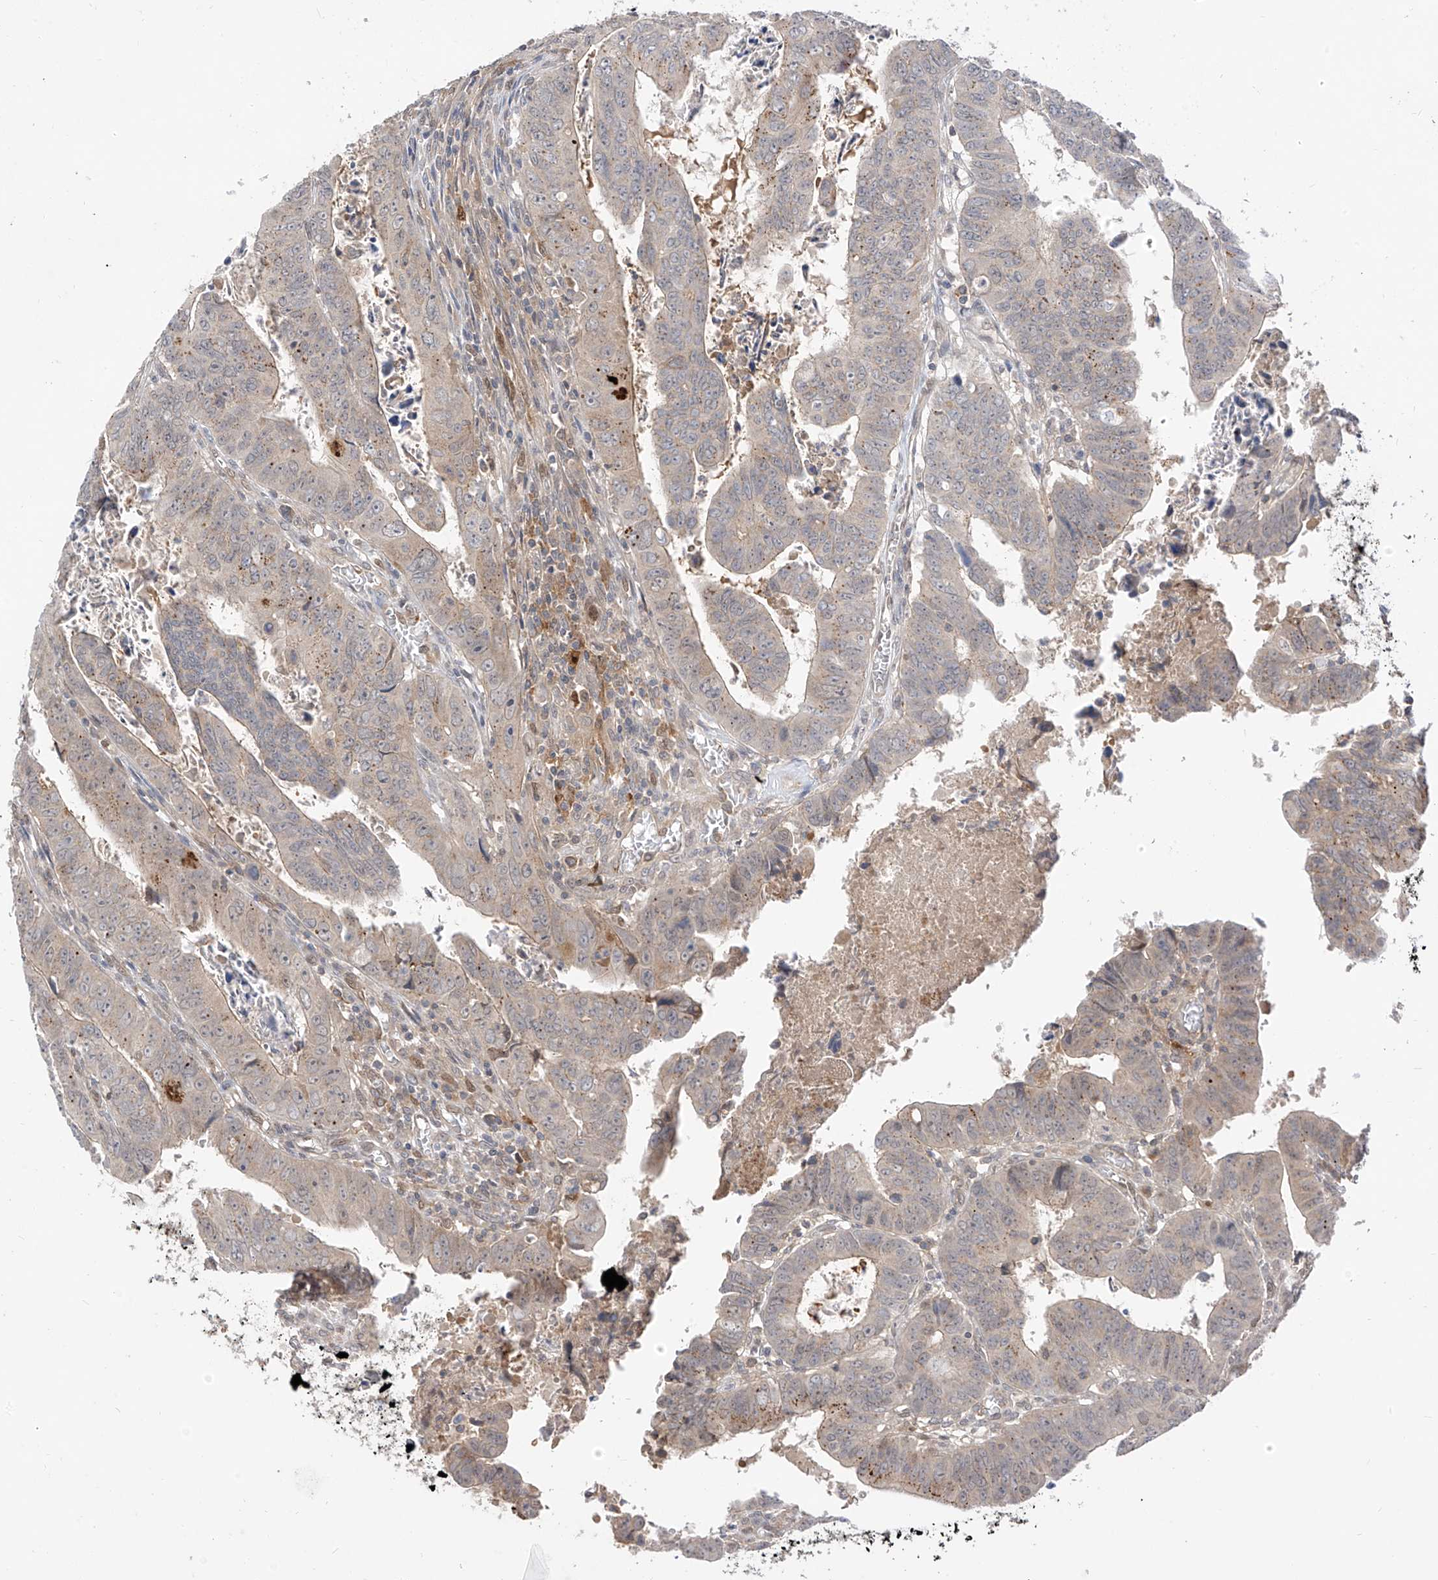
{"staining": {"intensity": "negative", "quantity": "none", "location": "none"}, "tissue": "colorectal cancer", "cell_type": "Tumor cells", "image_type": "cancer", "snomed": [{"axis": "morphology", "description": "Normal tissue, NOS"}, {"axis": "morphology", "description": "Adenocarcinoma, NOS"}, {"axis": "topography", "description": "Rectum"}], "caption": "Protein analysis of colorectal adenocarcinoma exhibits no significant staining in tumor cells.", "gene": "MRTFA", "patient": {"sex": "female", "age": 65}}